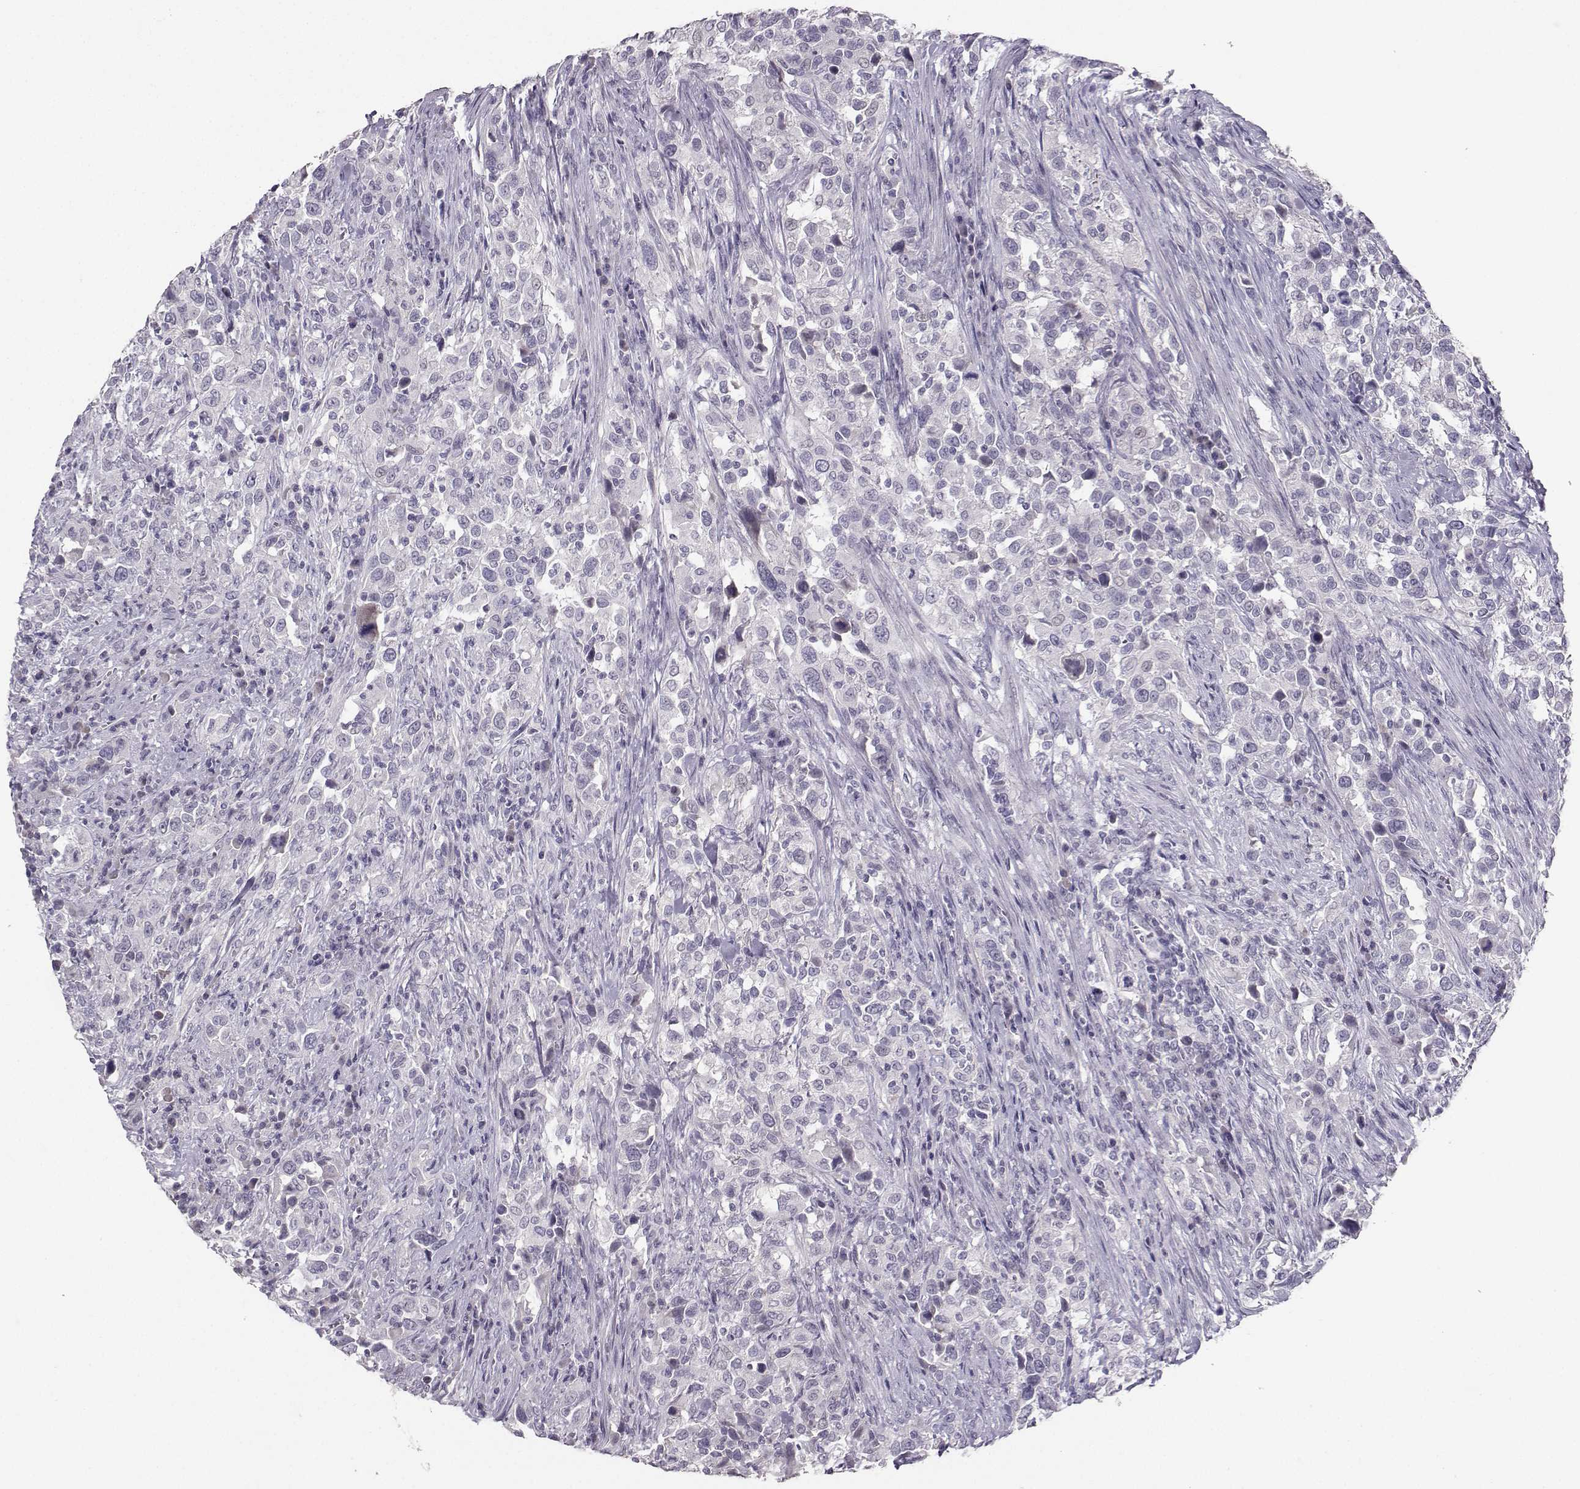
{"staining": {"intensity": "negative", "quantity": "none", "location": "none"}, "tissue": "urothelial cancer", "cell_type": "Tumor cells", "image_type": "cancer", "snomed": [{"axis": "morphology", "description": "Urothelial carcinoma, NOS"}, {"axis": "morphology", "description": "Urothelial carcinoma, High grade"}, {"axis": "topography", "description": "Urinary bladder"}], "caption": "This photomicrograph is of high-grade urothelial carcinoma stained with IHC to label a protein in brown with the nuclei are counter-stained blue. There is no expression in tumor cells. (DAB immunohistochemistry (IHC) visualized using brightfield microscopy, high magnification).", "gene": "PKP2", "patient": {"sex": "female", "age": 64}}